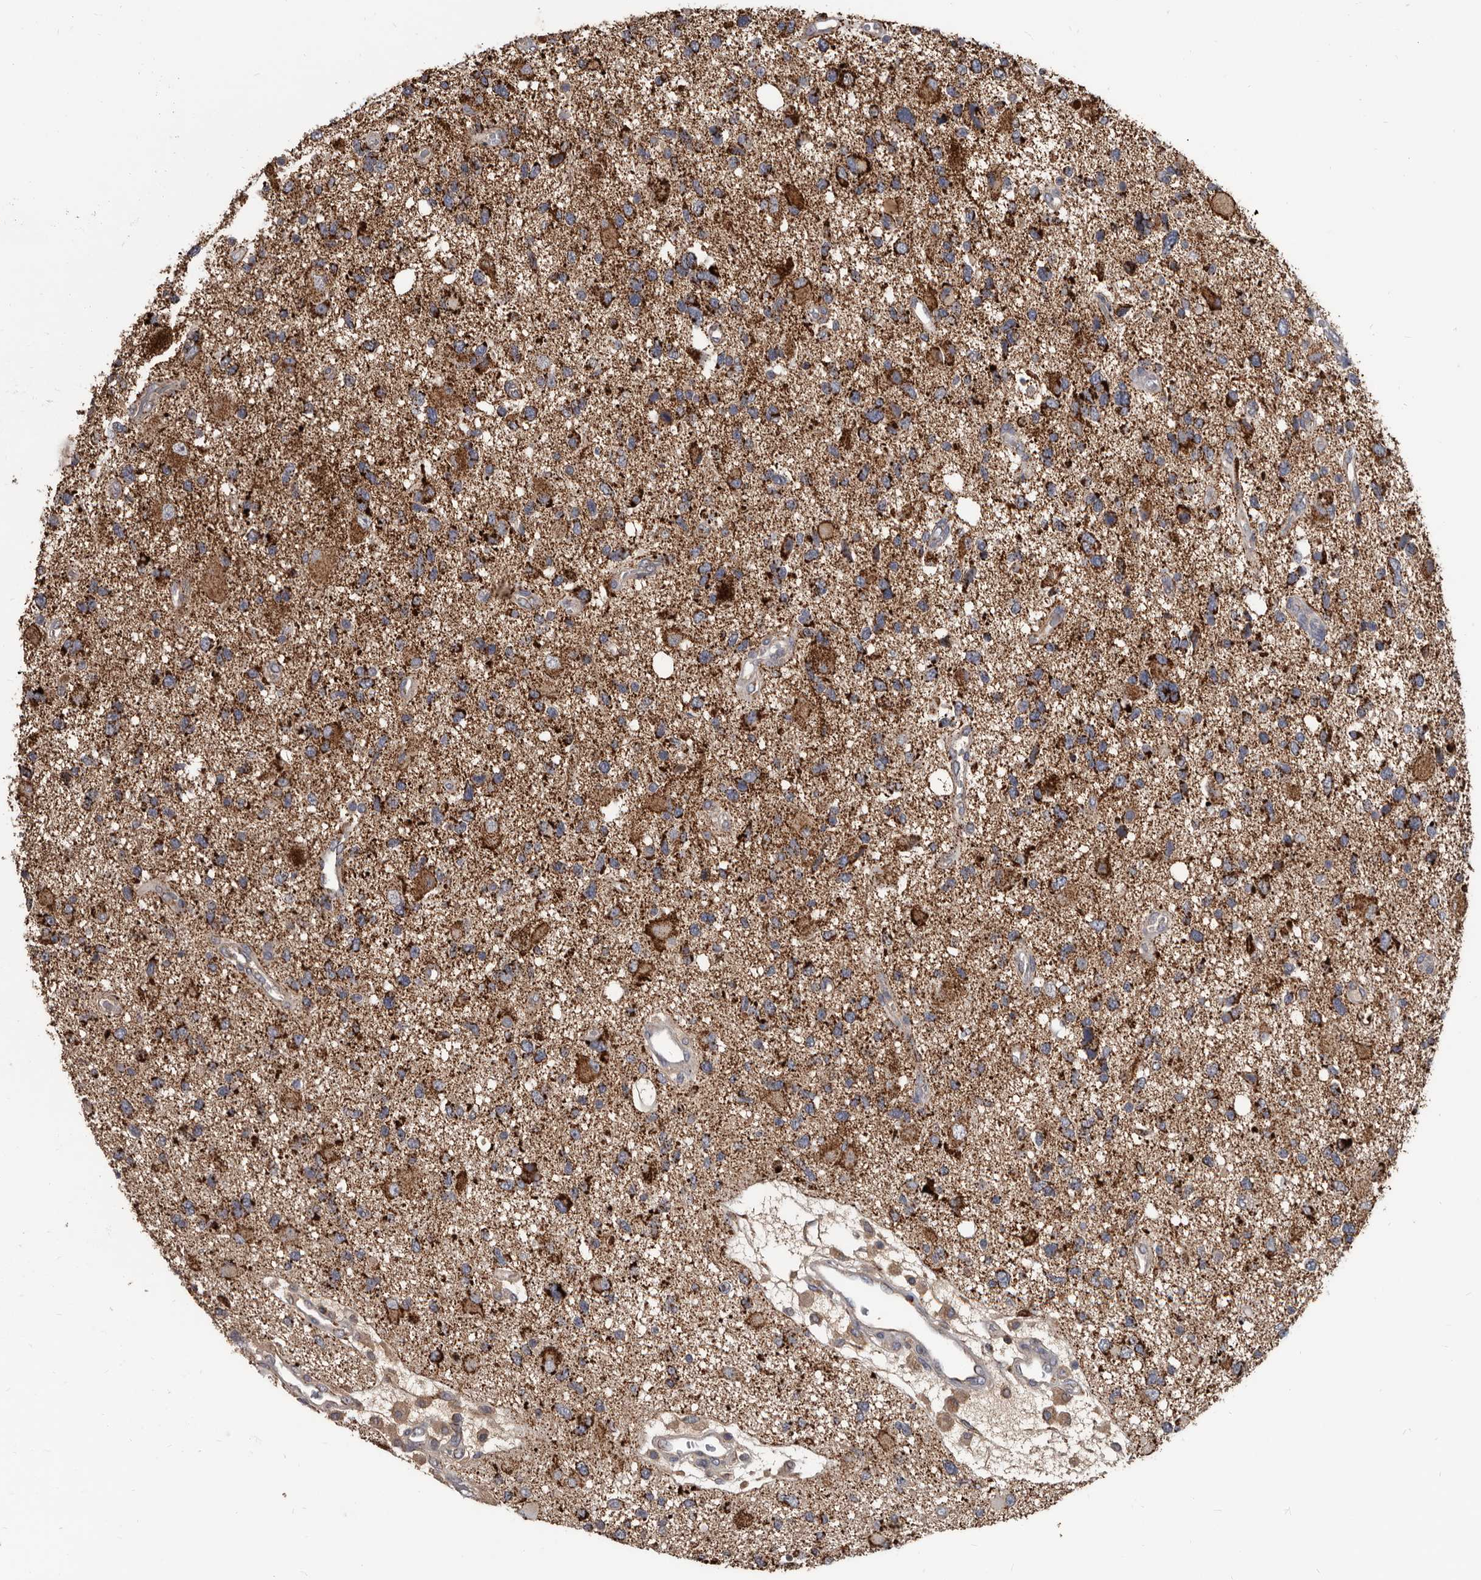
{"staining": {"intensity": "strong", "quantity": ">75%", "location": "cytoplasmic/membranous"}, "tissue": "glioma", "cell_type": "Tumor cells", "image_type": "cancer", "snomed": [{"axis": "morphology", "description": "Glioma, malignant, High grade"}, {"axis": "topography", "description": "Brain"}], "caption": "The histopathology image exhibits immunohistochemical staining of malignant glioma (high-grade). There is strong cytoplasmic/membranous positivity is seen in approximately >75% of tumor cells.", "gene": "ALDH5A1", "patient": {"sex": "male", "age": 33}}